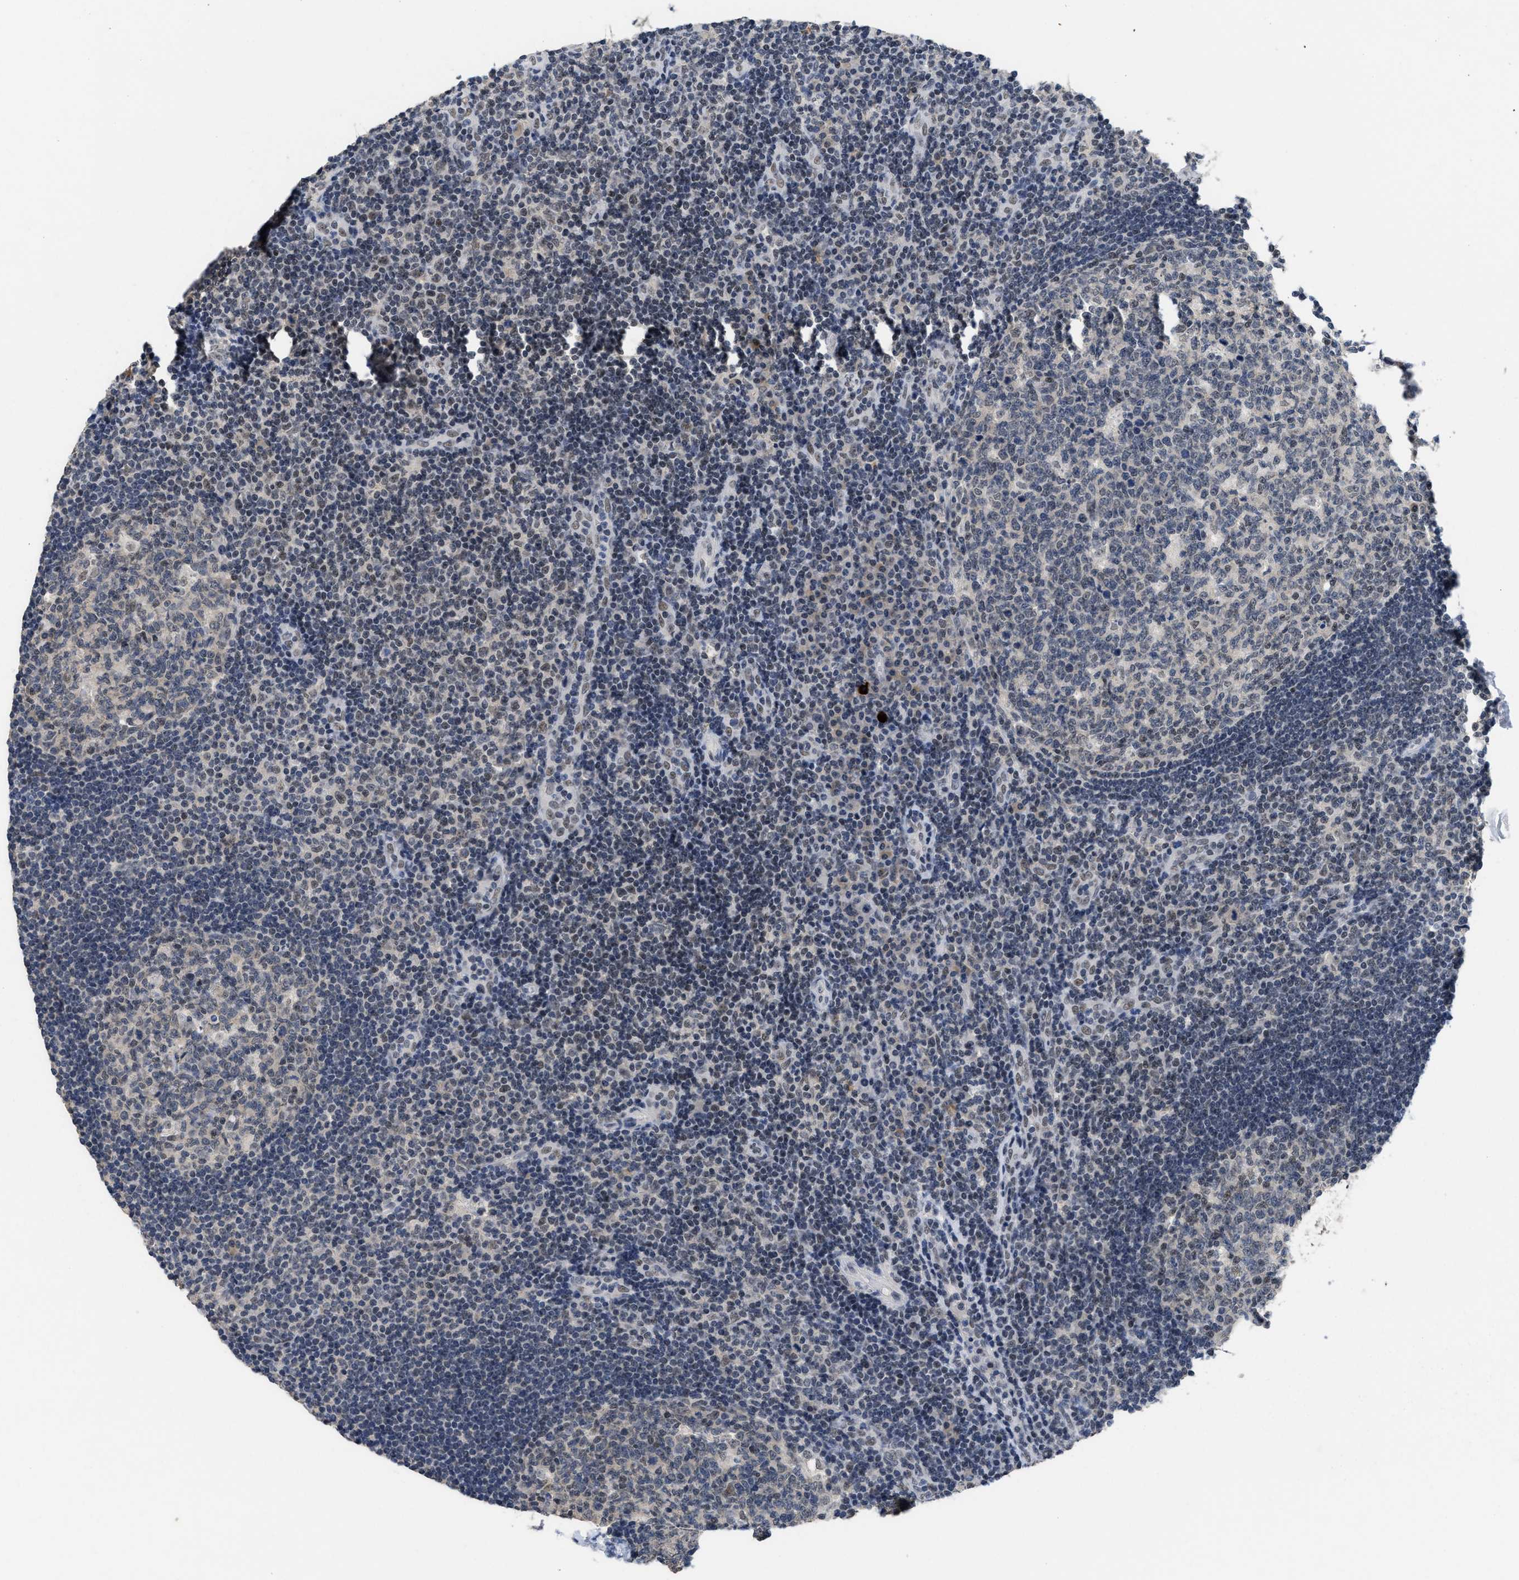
{"staining": {"intensity": "weak", "quantity": "<25%", "location": "nuclear"}, "tissue": "tonsil", "cell_type": "Germinal center cells", "image_type": "normal", "snomed": [{"axis": "morphology", "description": "Normal tissue, NOS"}, {"axis": "topography", "description": "Tonsil"}], "caption": "The photomicrograph demonstrates no staining of germinal center cells in unremarkable tonsil.", "gene": "GGNBP2", "patient": {"sex": "female", "age": 40}}